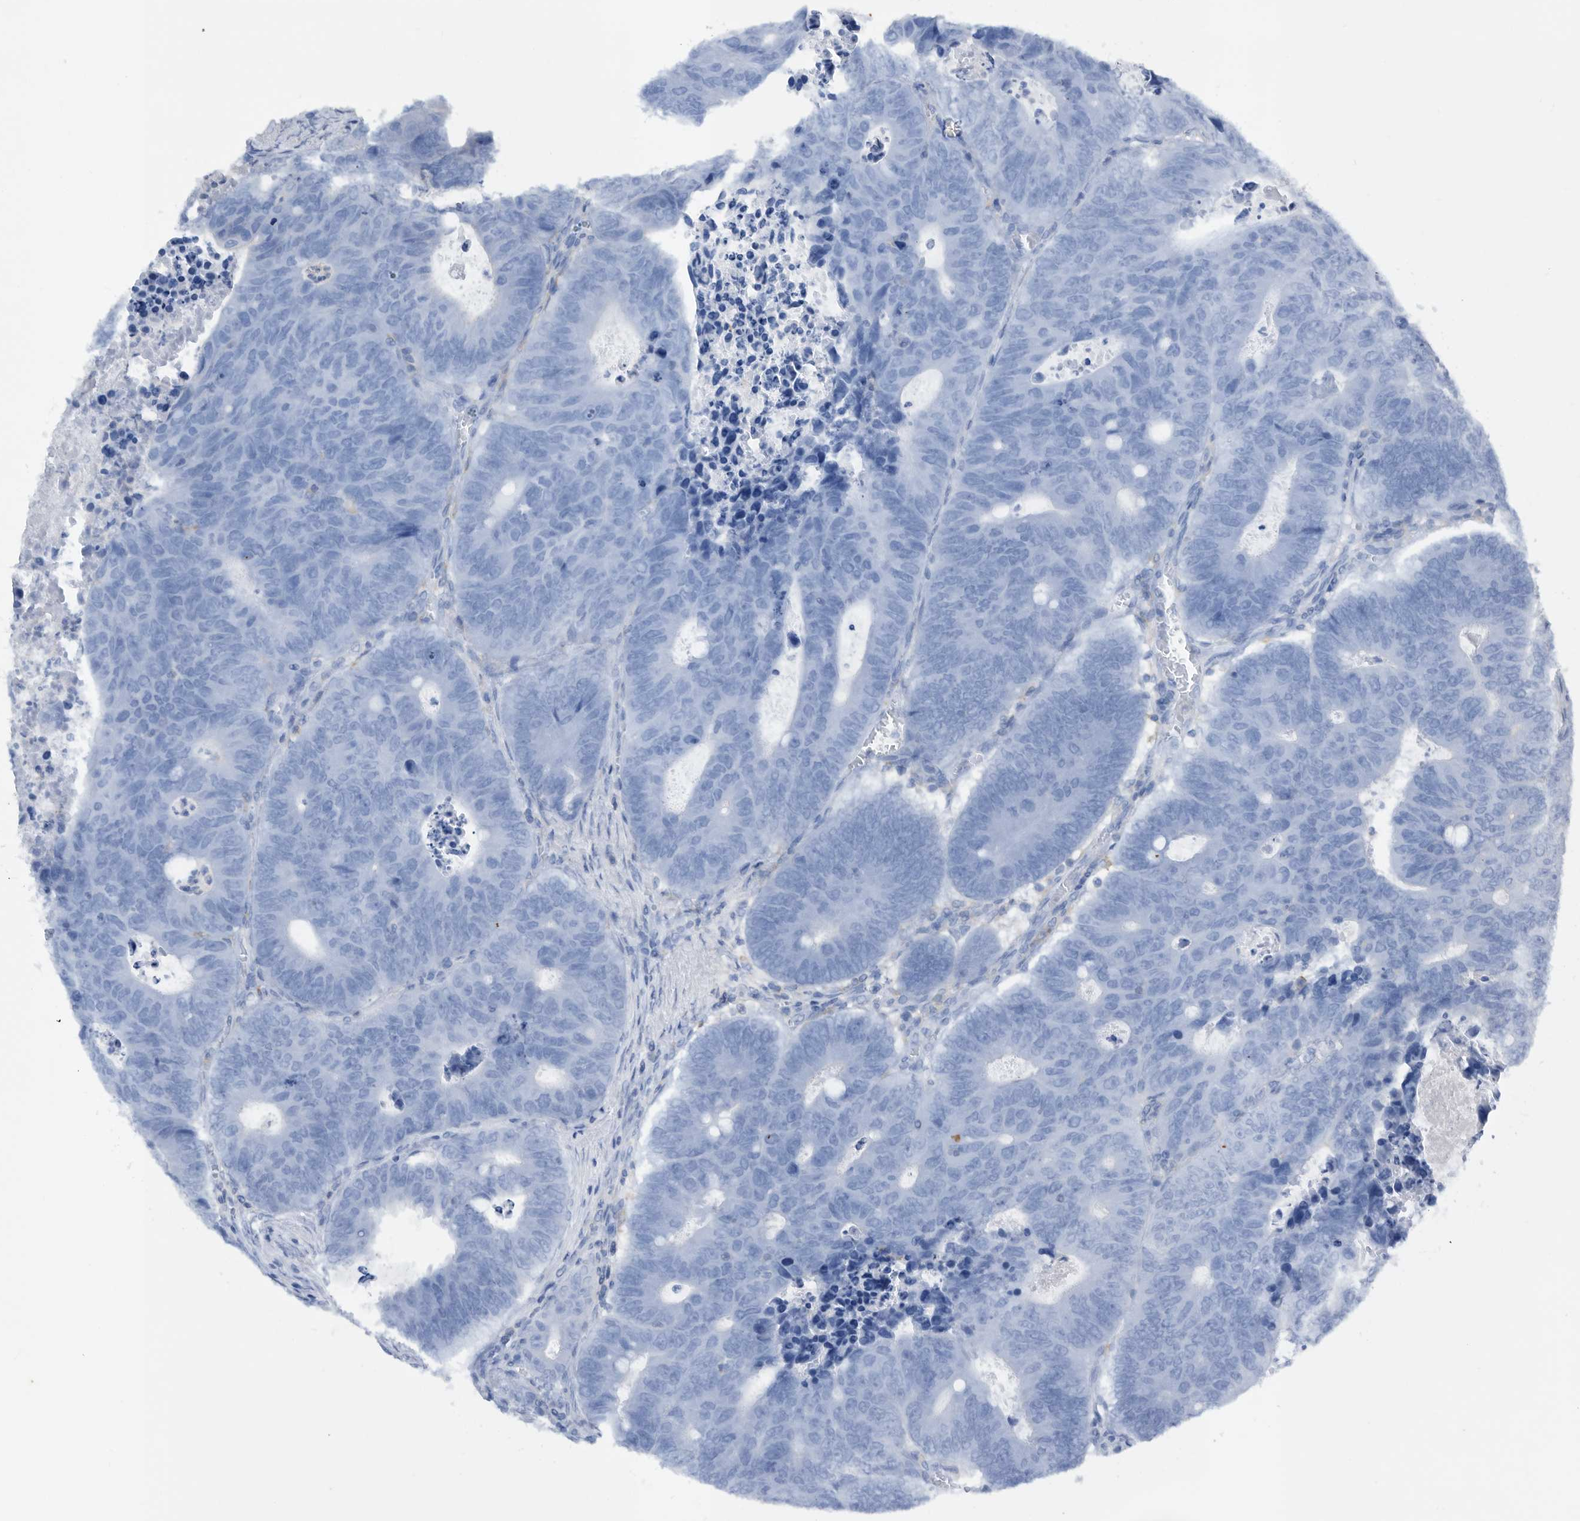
{"staining": {"intensity": "negative", "quantity": "none", "location": "none"}, "tissue": "colorectal cancer", "cell_type": "Tumor cells", "image_type": "cancer", "snomed": [{"axis": "morphology", "description": "Adenocarcinoma, NOS"}, {"axis": "topography", "description": "Colon"}], "caption": "This is an IHC photomicrograph of human colorectal adenocarcinoma. There is no positivity in tumor cells.", "gene": "MS4A4A", "patient": {"sex": "male", "age": 87}}